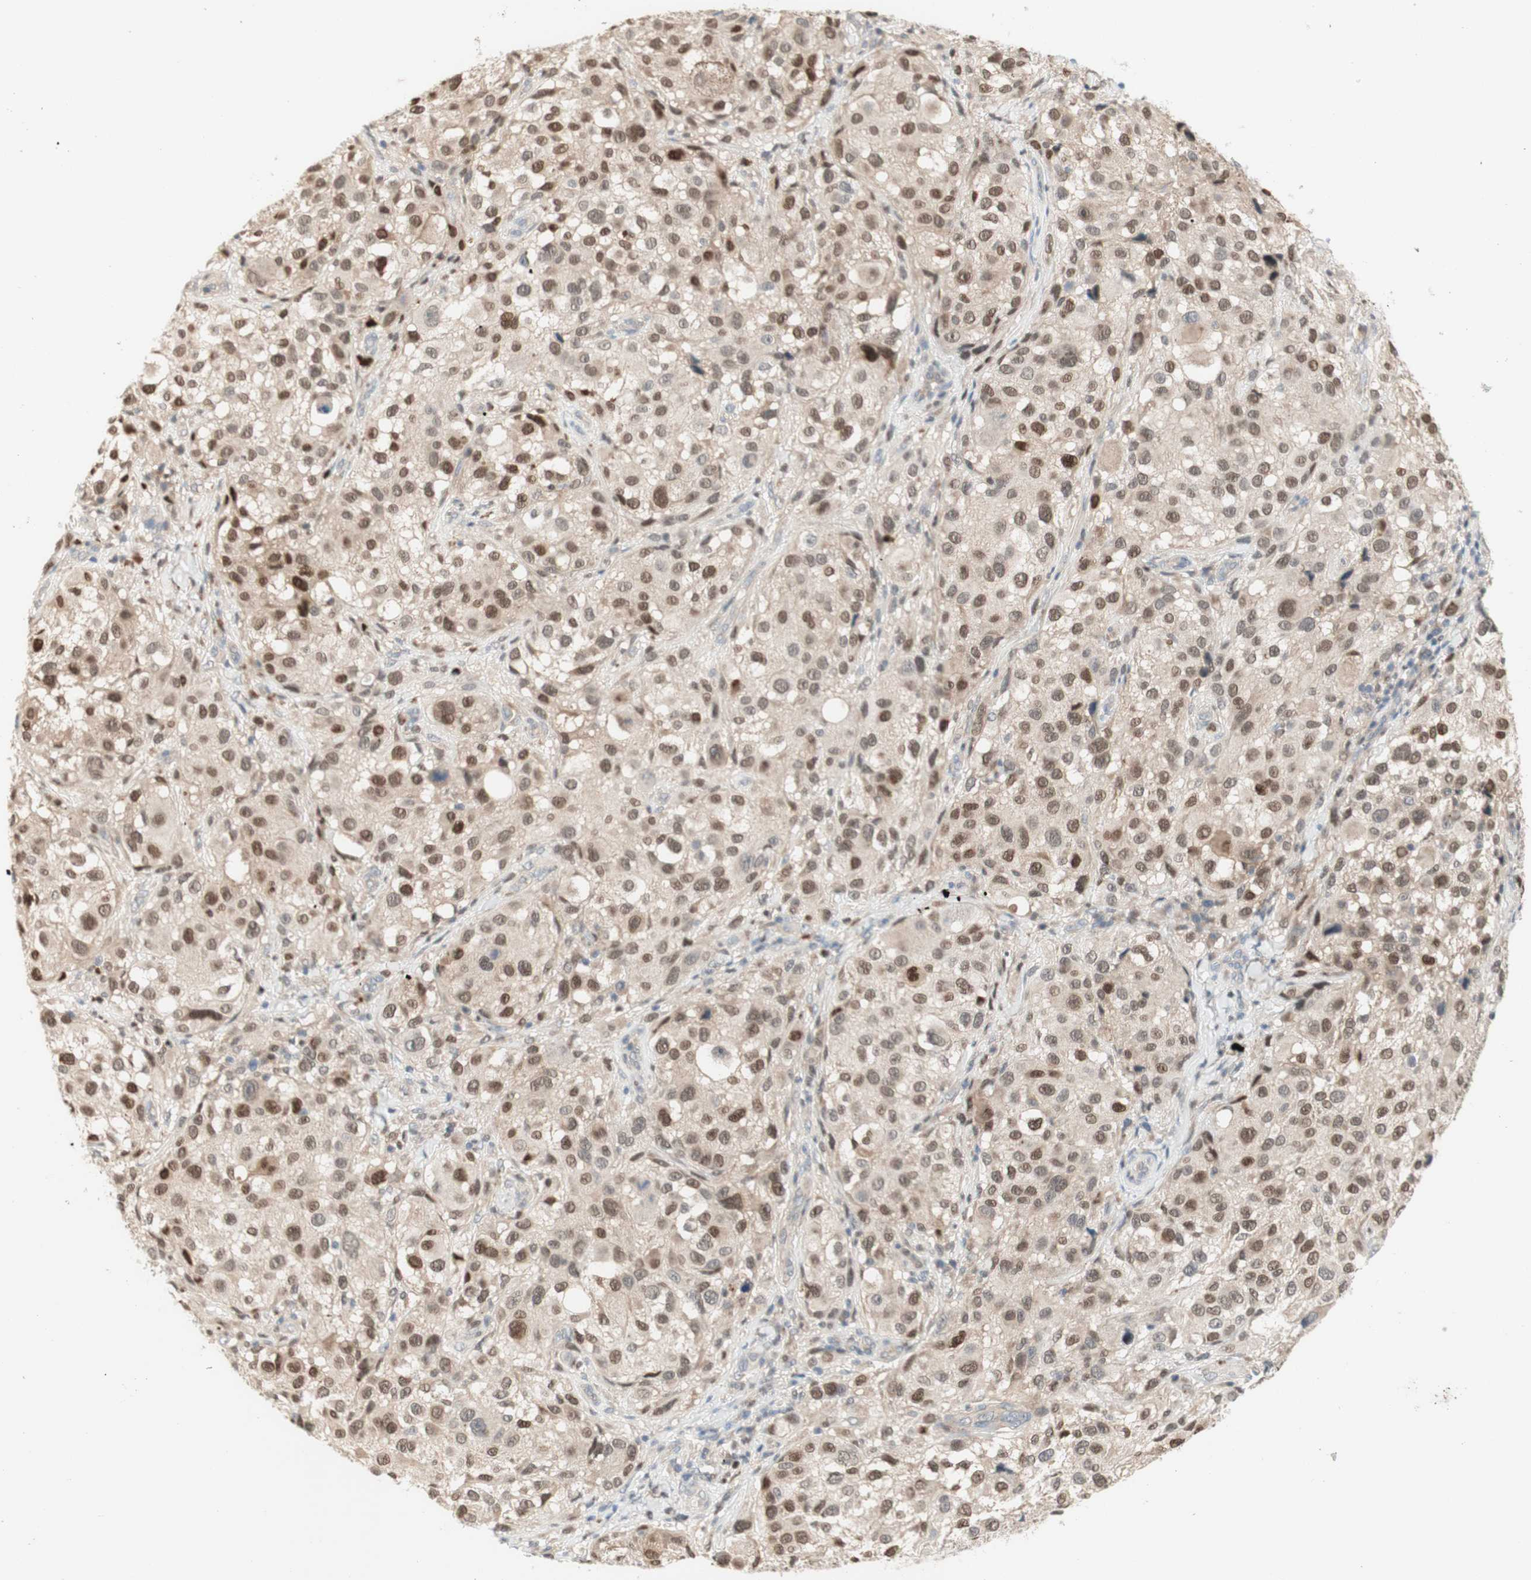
{"staining": {"intensity": "weak", "quantity": ">75%", "location": "cytoplasmic/membranous,nuclear"}, "tissue": "melanoma", "cell_type": "Tumor cells", "image_type": "cancer", "snomed": [{"axis": "morphology", "description": "Necrosis, NOS"}, {"axis": "morphology", "description": "Malignant melanoma, NOS"}, {"axis": "topography", "description": "Skin"}], "caption": "This micrograph exhibits melanoma stained with immunohistochemistry (IHC) to label a protein in brown. The cytoplasmic/membranous and nuclear of tumor cells show weak positivity for the protein. Nuclei are counter-stained blue.", "gene": "RFNG", "patient": {"sex": "female", "age": 87}}